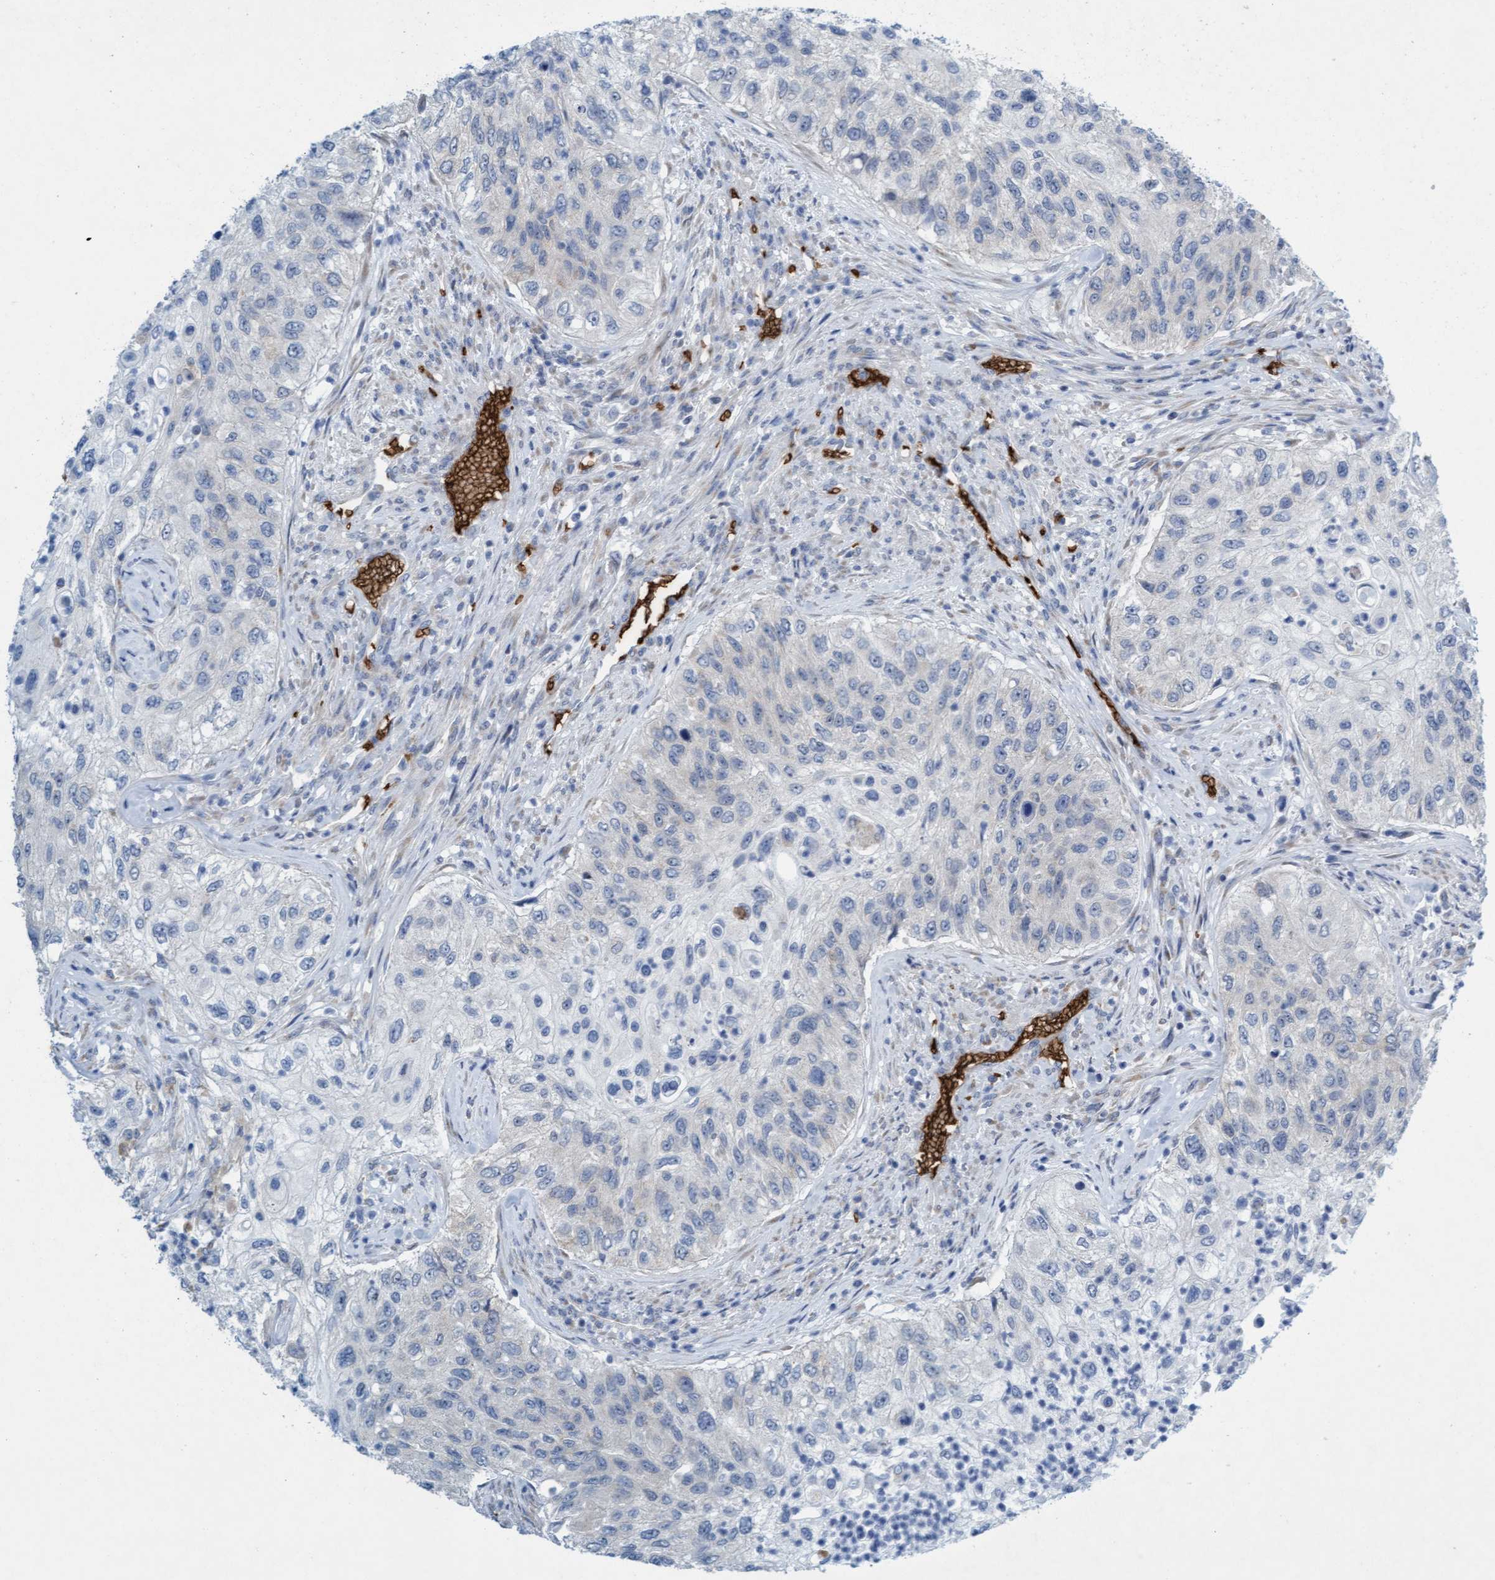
{"staining": {"intensity": "negative", "quantity": "none", "location": "none"}, "tissue": "urothelial cancer", "cell_type": "Tumor cells", "image_type": "cancer", "snomed": [{"axis": "morphology", "description": "Urothelial carcinoma, High grade"}, {"axis": "topography", "description": "Urinary bladder"}], "caption": "IHC photomicrograph of neoplastic tissue: high-grade urothelial carcinoma stained with DAB (3,3'-diaminobenzidine) shows no significant protein staining in tumor cells. (Immunohistochemistry, brightfield microscopy, high magnification).", "gene": "SPEM2", "patient": {"sex": "female", "age": 60}}